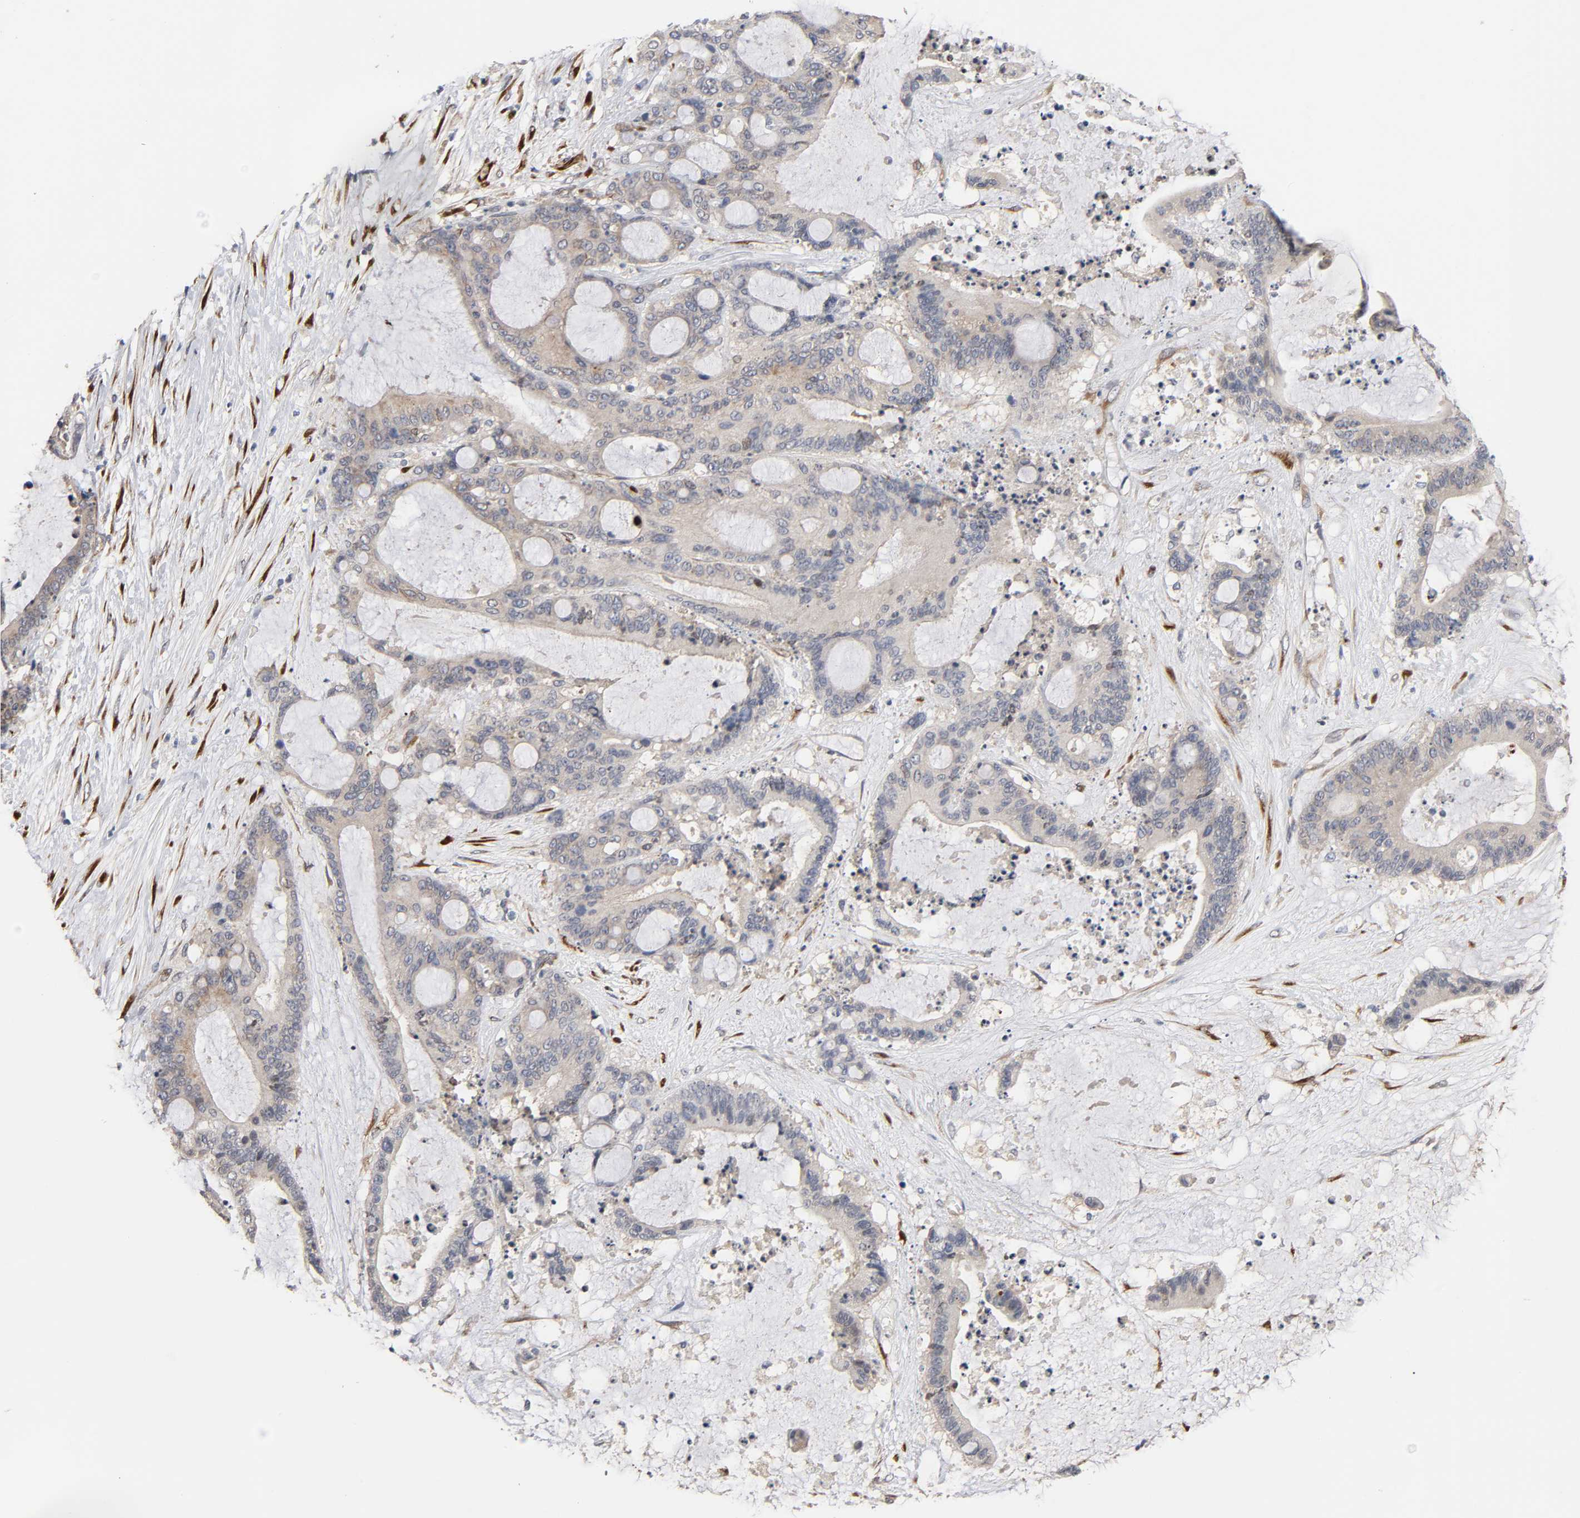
{"staining": {"intensity": "negative", "quantity": "none", "location": "none"}, "tissue": "liver cancer", "cell_type": "Tumor cells", "image_type": "cancer", "snomed": [{"axis": "morphology", "description": "Cholangiocarcinoma"}, {"axis": "topography", "description": "Liver"}], "caption": "Micrograph shows no protein expression in tumor cells of liver cancer (cholangiocarcinoma) tissue.", "gene": "HDLBP", "patient": {"sex": "female", "age": 73}}